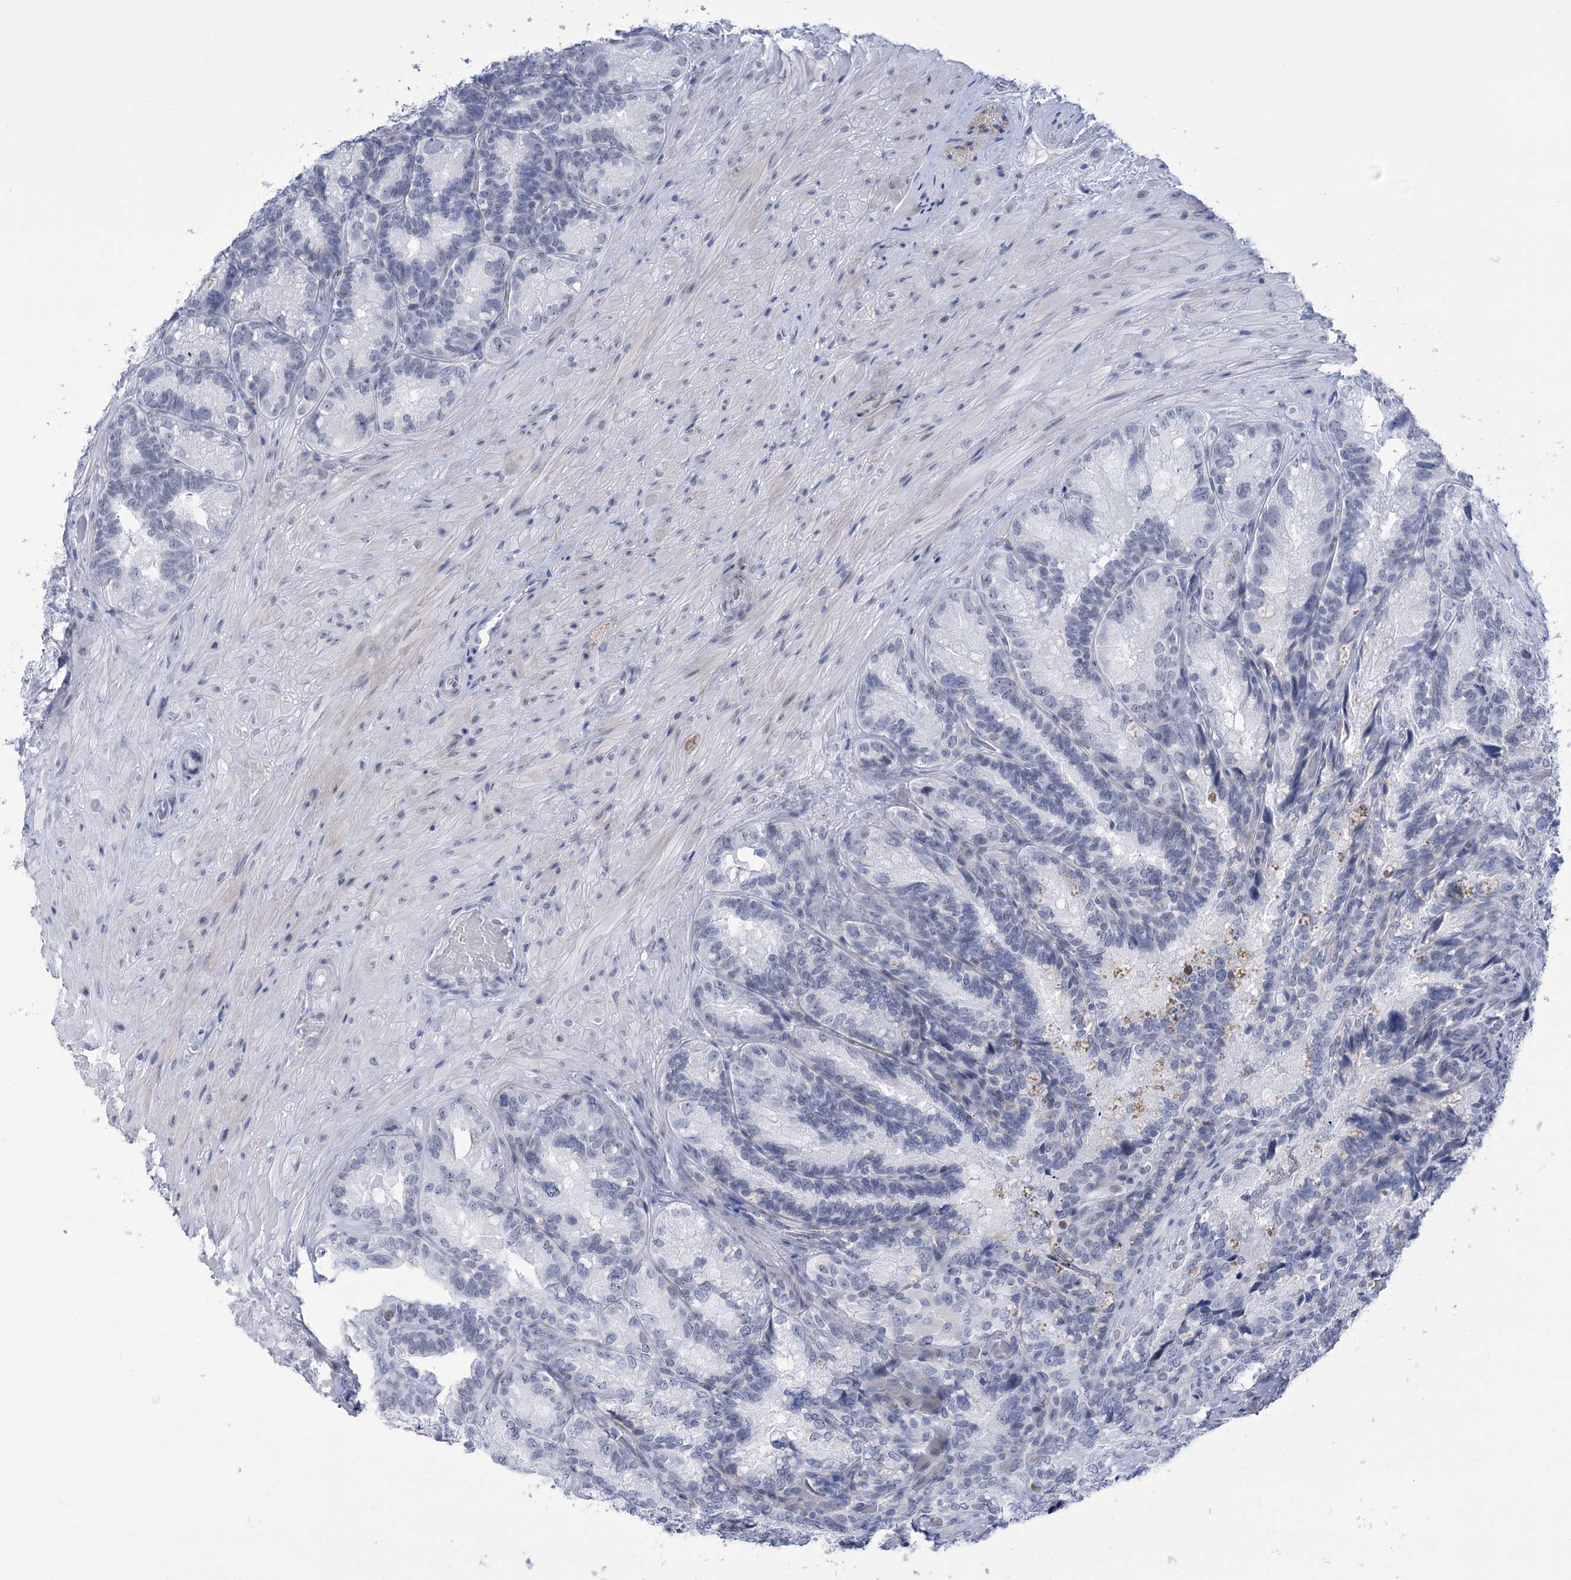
{"staining": {"intensity": "negative", "quantity": "none", "location": "none"}, "tissue": "seminal vesicle", "cell_type": "Glandular cells", "image_type": "normal", "snomed": [{"axis": "morphology", "description": "Normal tissue, NOS"}, {"axis": "topography", "description": "Seminal veicle"}], "caption": "High magnification brightfield microscopy of normal seminal vesicle stained with DAB (3,3'-diaminobenzidine) (brown) and counterstained with hematoxylin (blue): glandular cells show no significant staining. Nuclei are stained in blue.", "gene": "HORMAD1", "patient": {"sex": "male", "age": 60}}